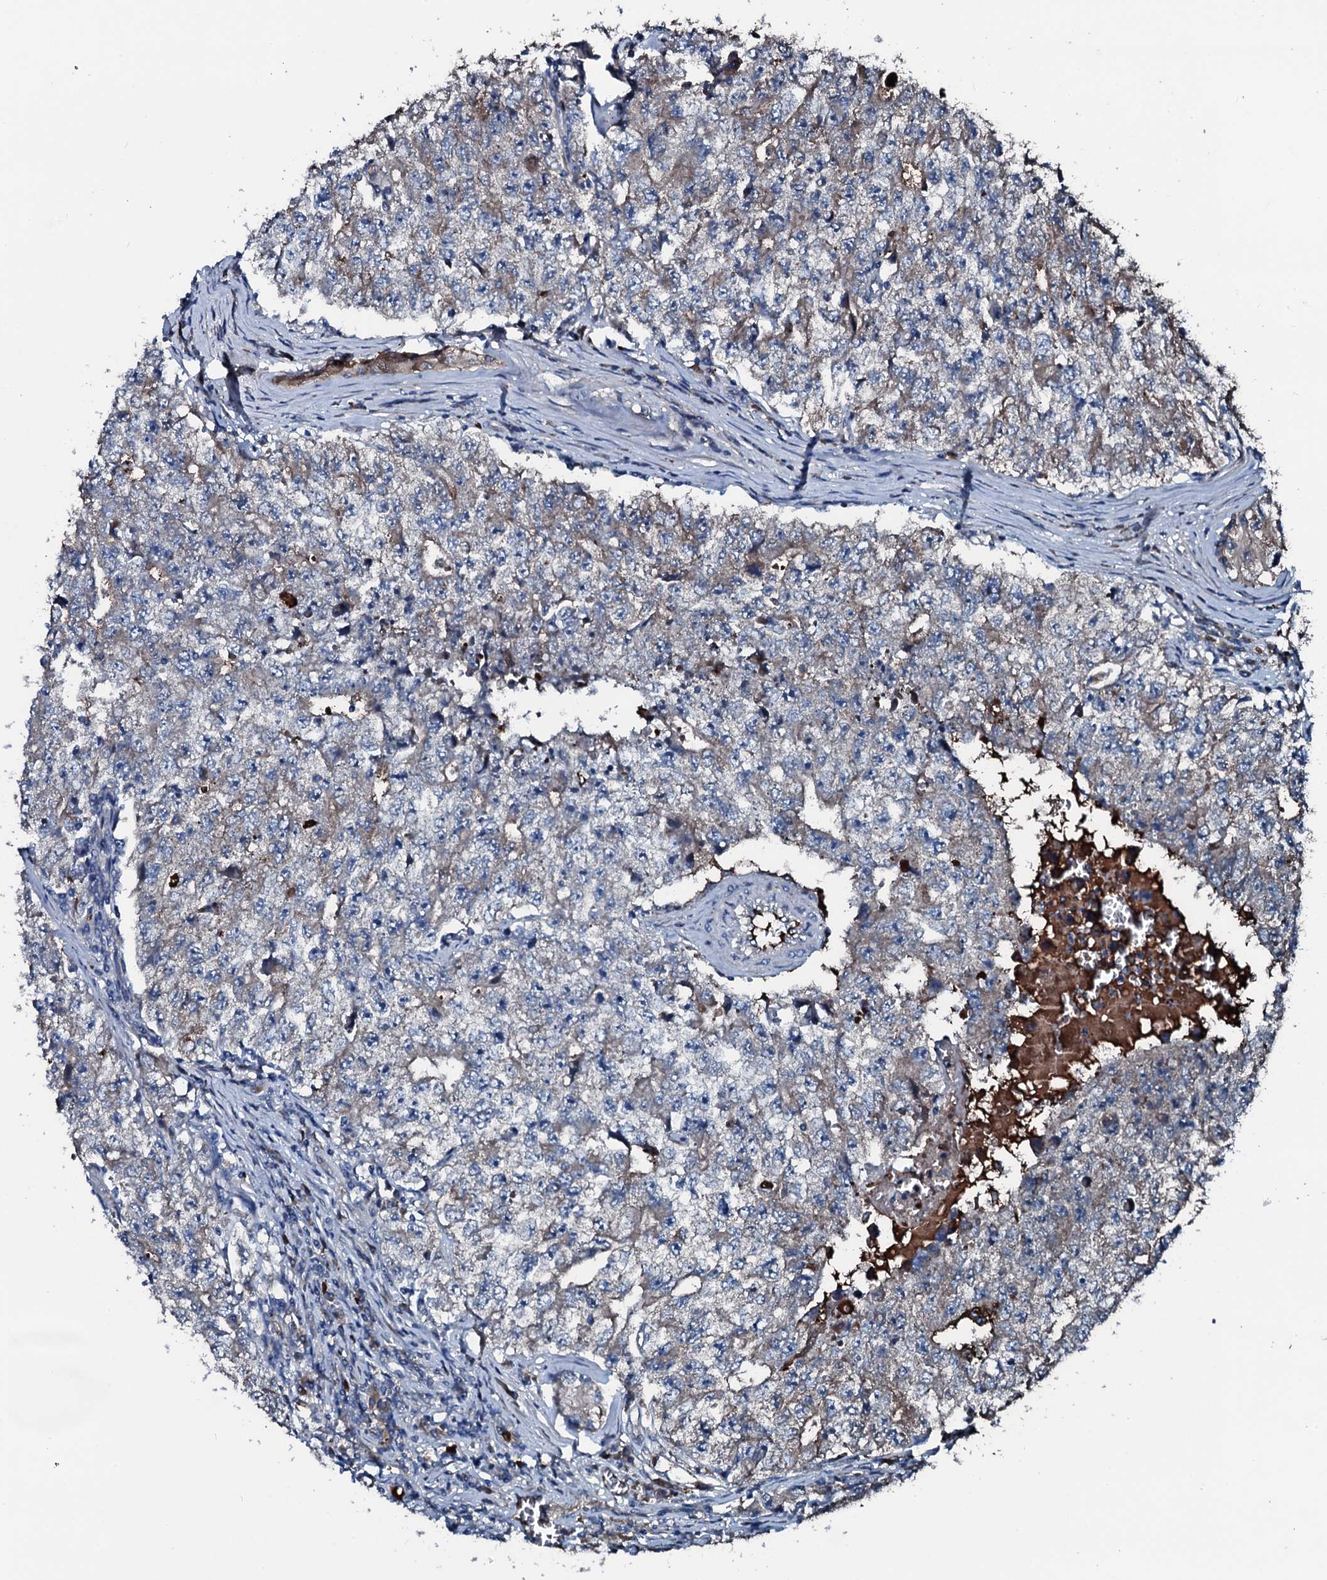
{"staining": {"intensity": "weak", "quantity": "<25%", "location": "cytoplasmic/membranous"}, "tissue": "testis cancer", "cell_type": "Tumor cells", "image_type": "cancer", "snomed": [{"axis": "morphology", "description": "Carcinoma, Embryonal, NOS"}, {"axis": "topography", "description": "Testis"}], "caption": "DAB immunohistochemical staining of testis embryonal carcinoma shows no significant expression in tumor cells.", "gene": "AARS1", "patient": {"sex": "male", "age": 17}}